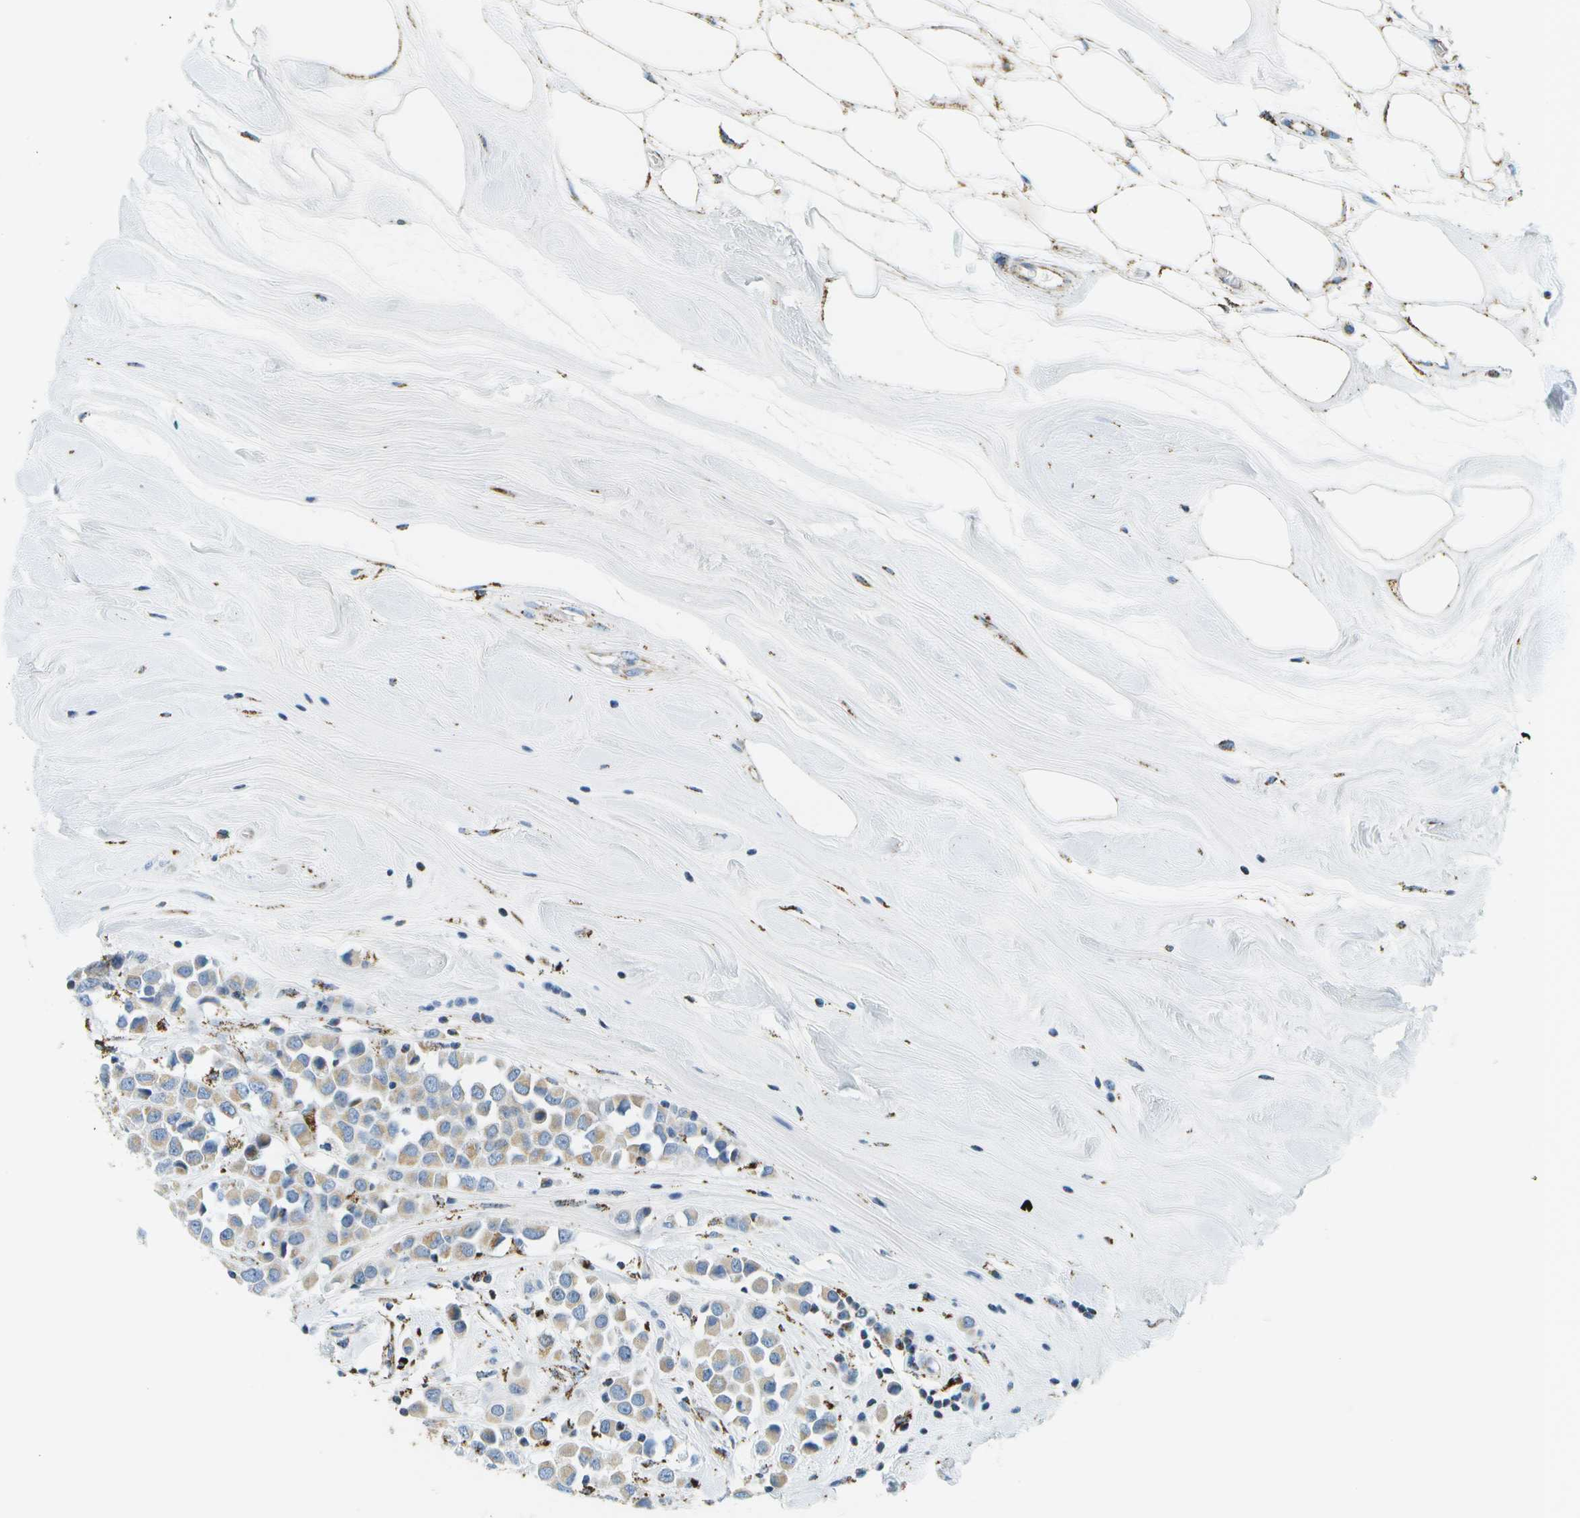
{"staining": {"intensity": "weak", "quantity": ">75%", "location": "cytoplasmic/membranous"}, "tissue": "breast cancer", "cell_type": "Tumor cells", "image_type": "cancer", "snomed": [{"axis": "morphology", "description": "Duct carcinoma"}, {"axis": "topography", "description": "Breast"}], "caption": "Immunohistochemical staining of human infiltrating ductal carcinoma (breast) exhibits weak cytoplasmic/membranous protein expression in approximately >75% of tumor cells.", "gene": "HLCS", "patient": {"sex": "female", "age": 61}}